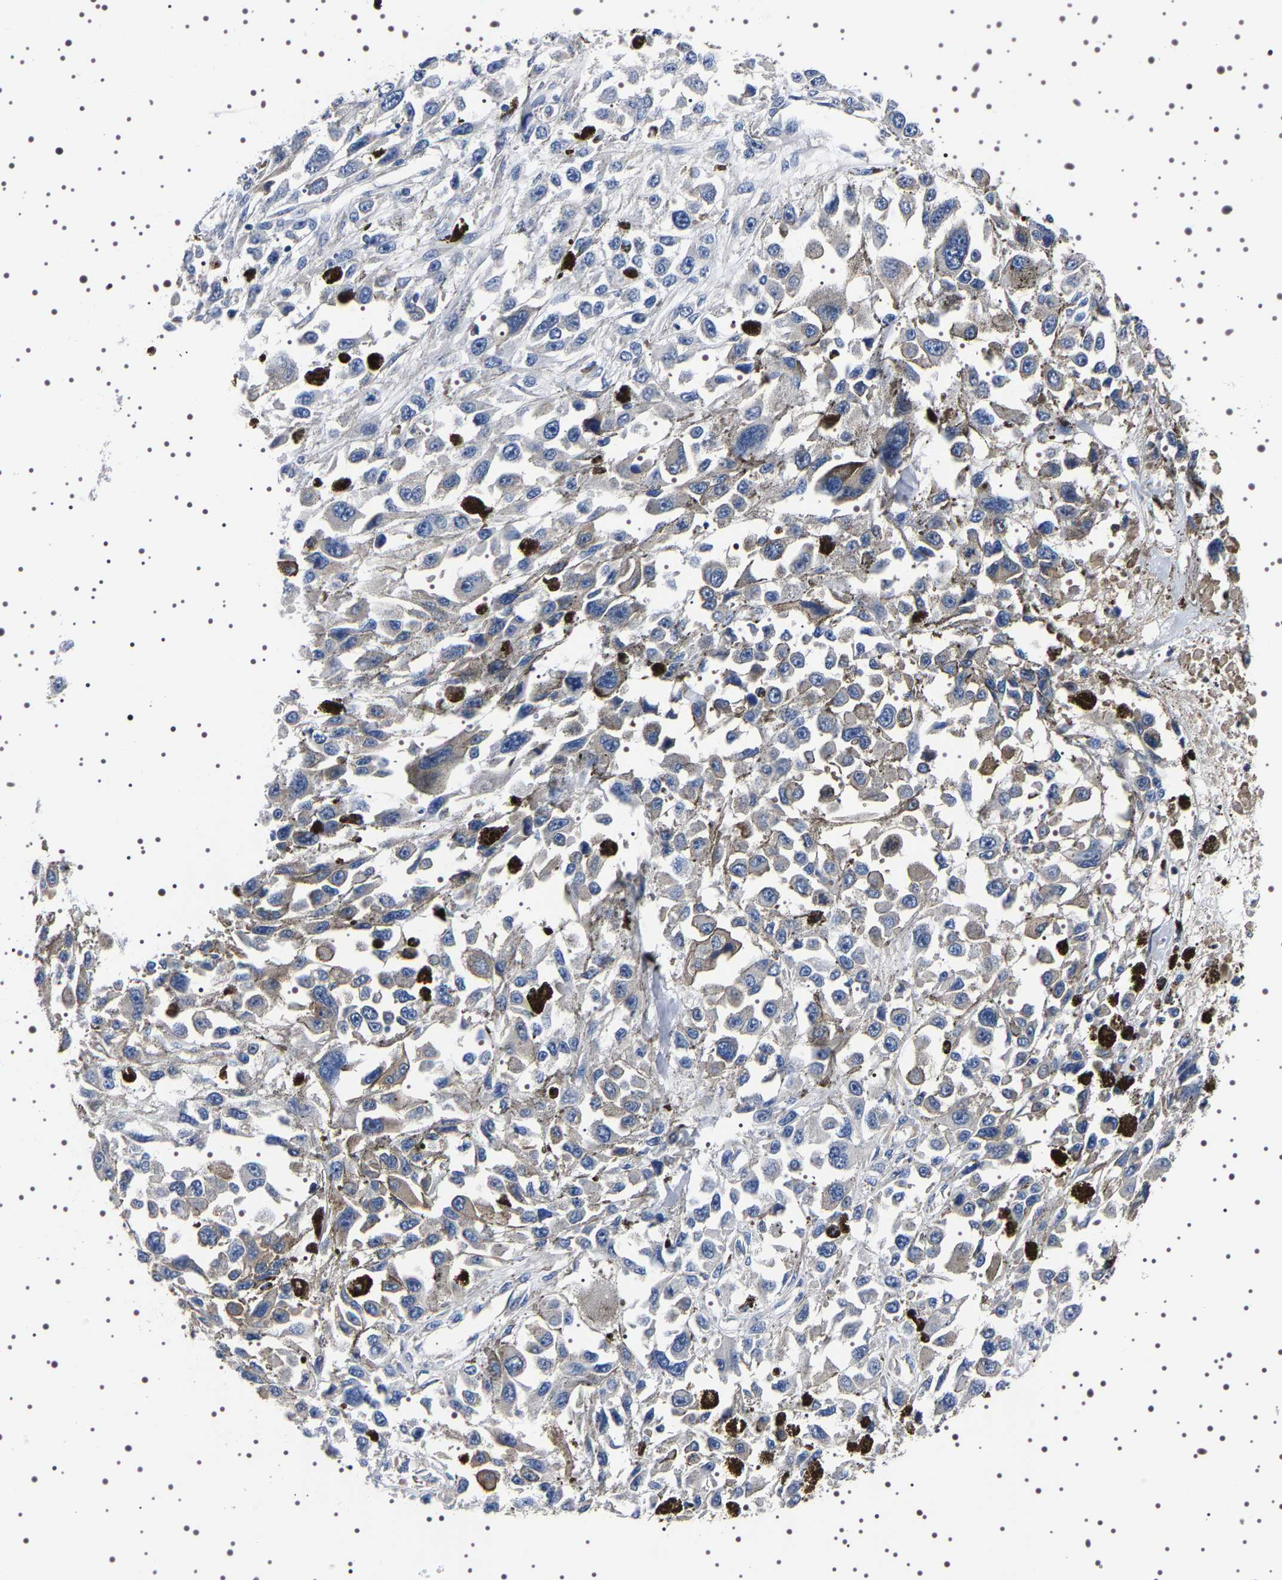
{"staining": {"intensity": "weak", "quantity": "<25%", "location": "cytoplasmic/membranous"}, "tissue": "melanoma", "cell_type": "Tumor cells", "image_type": "cancer", "snomed": [{"axis": "morphology", "description": "Malignant melanoma, Metastatic site"}, {"axis": "topography", "description": "Lymph node"}], "caption": "Tumor cells show no significant protein expression in melanoma. Nuclei are stained in blue.", "gene": "WDR1", "patient": {"sex": "male", "age": 59}}